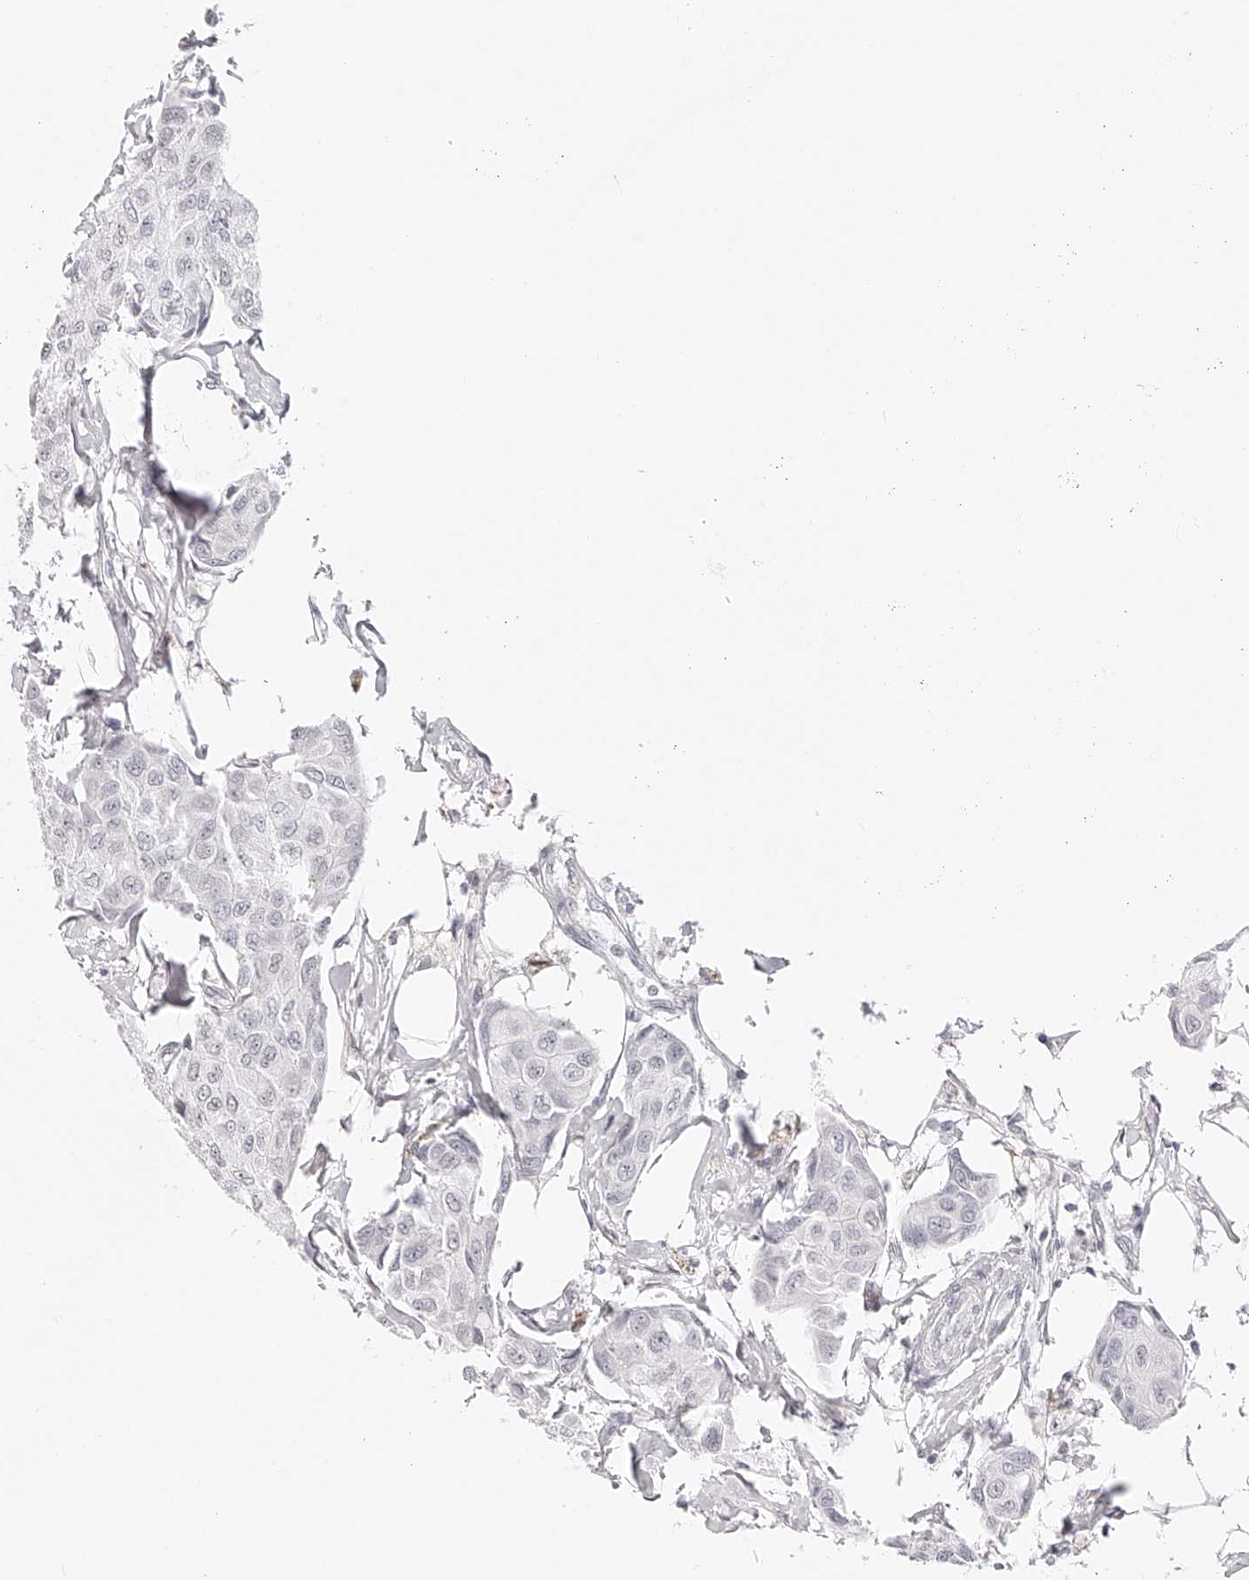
{"staining": {"intensity": "negative", "quantity": "none", "location": "none"}, "tissue": "breast cancer", "cell_type": "Tumor cells", "image_type": "cancer", "snomed": [{"axis": "morphology", "description": "Duct carcinoma"}, {"axis": "topography", "description": "Breast"}], "caption": "This is an immunohistochemistry image of infiltrating ductal carcinoma (breast). There is no expression in tumor cells.", "gene": "PLEKHG1", "patient": {"sex": "female", "age": 80}}